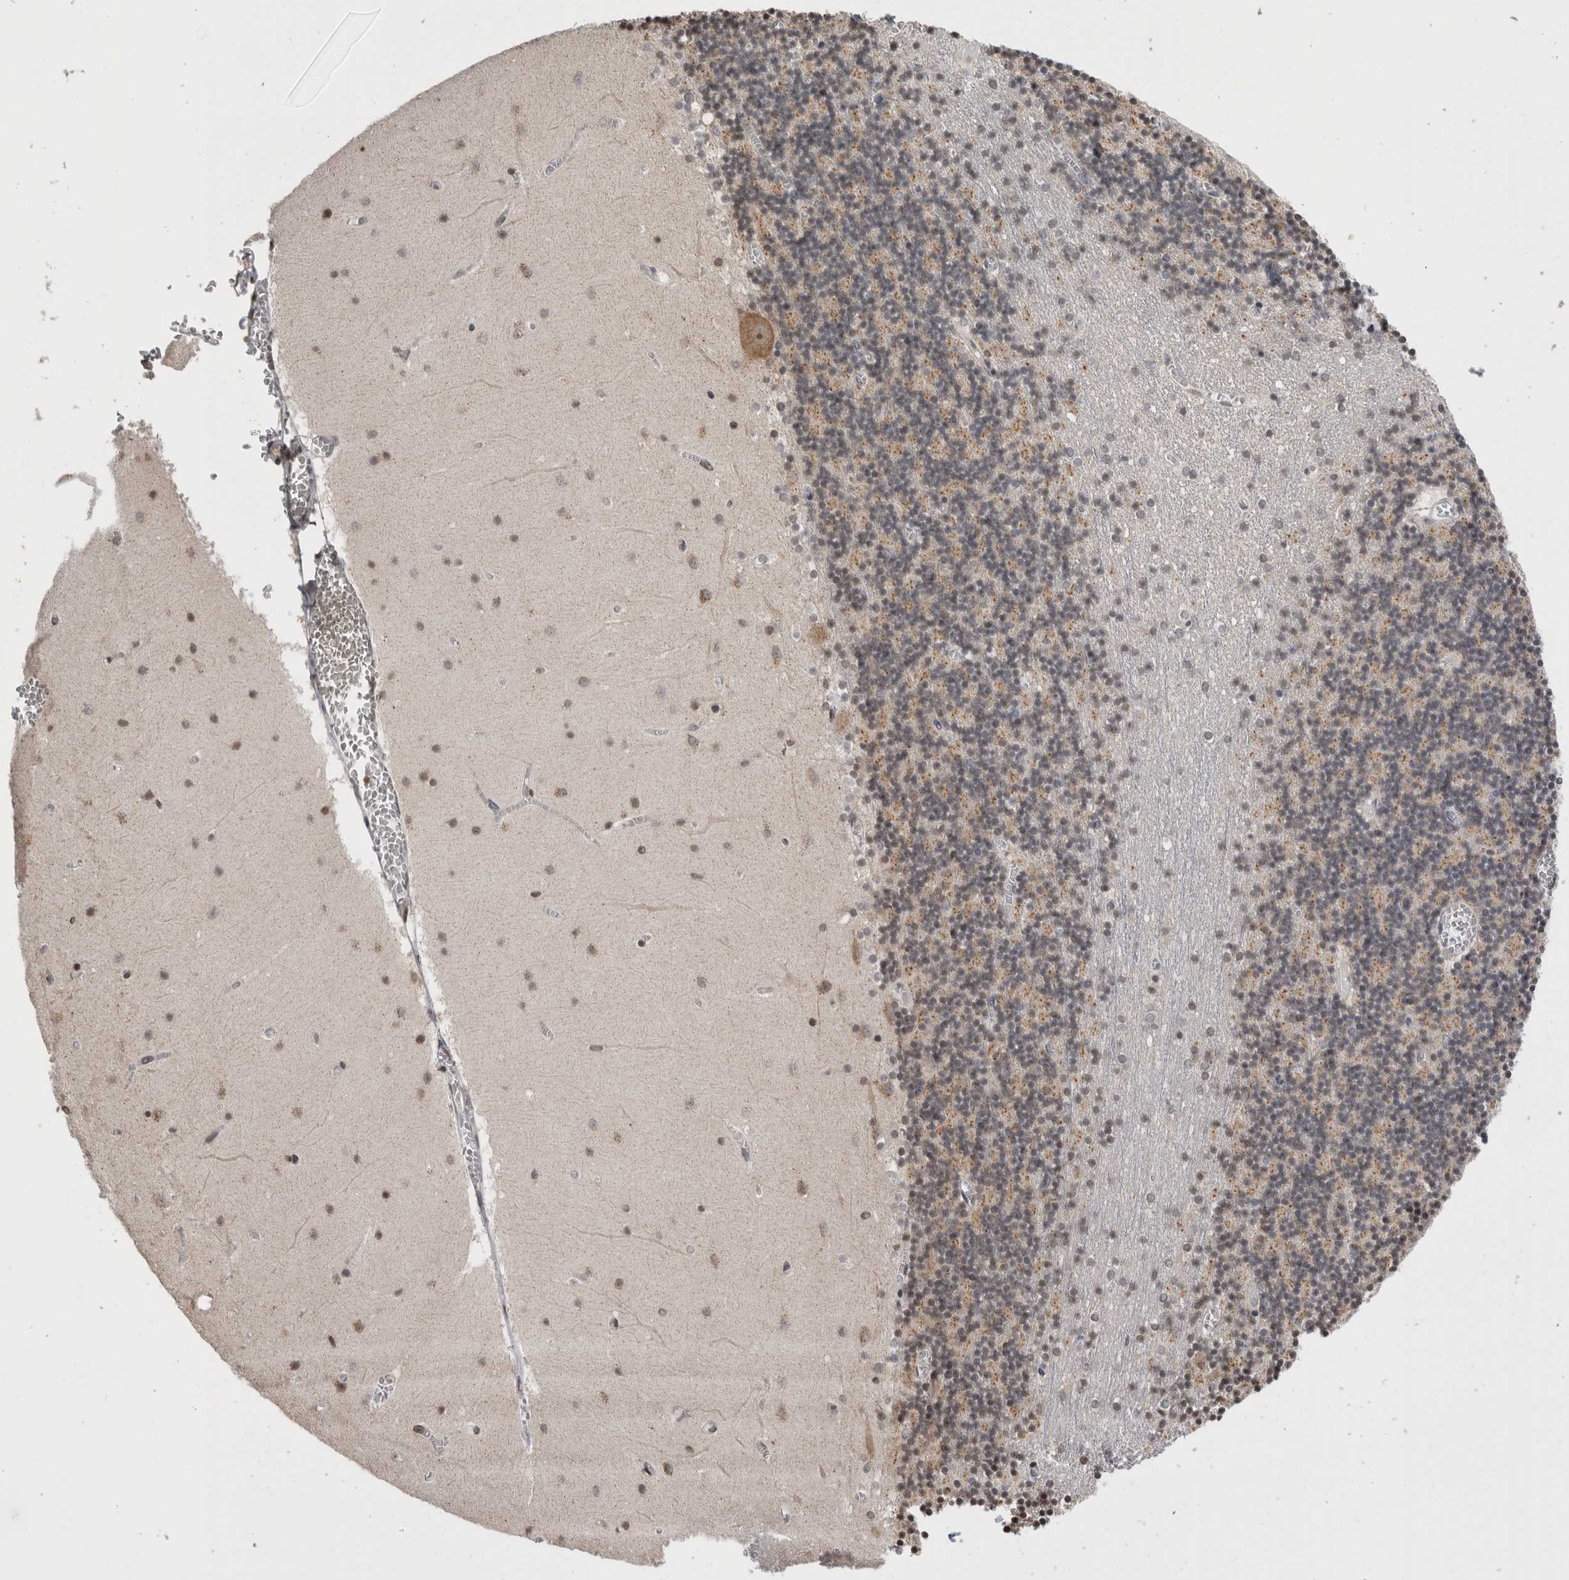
{"staining": {"intensity": "weak", "quantity": "25%-75%", "location": "cytoplasmic/membranous,nuclear"}, "tissue": "cerebellum", "cell_type": "Cells in granular layer", "image_type": "normal", "snomed": [{"axis": "morphology", "description": "Normal tissue, NOS"}, {"axis": "topography", "description": "Cerebellum"}], "caption": "A micrograph of cerebellum stained for a protein exhibits weak cytoplasmic/membranous,nuclear brown staining in cells in granular layer.", "gene": "ZBTB11", "patient": {"sex": "female", "age": 28}}